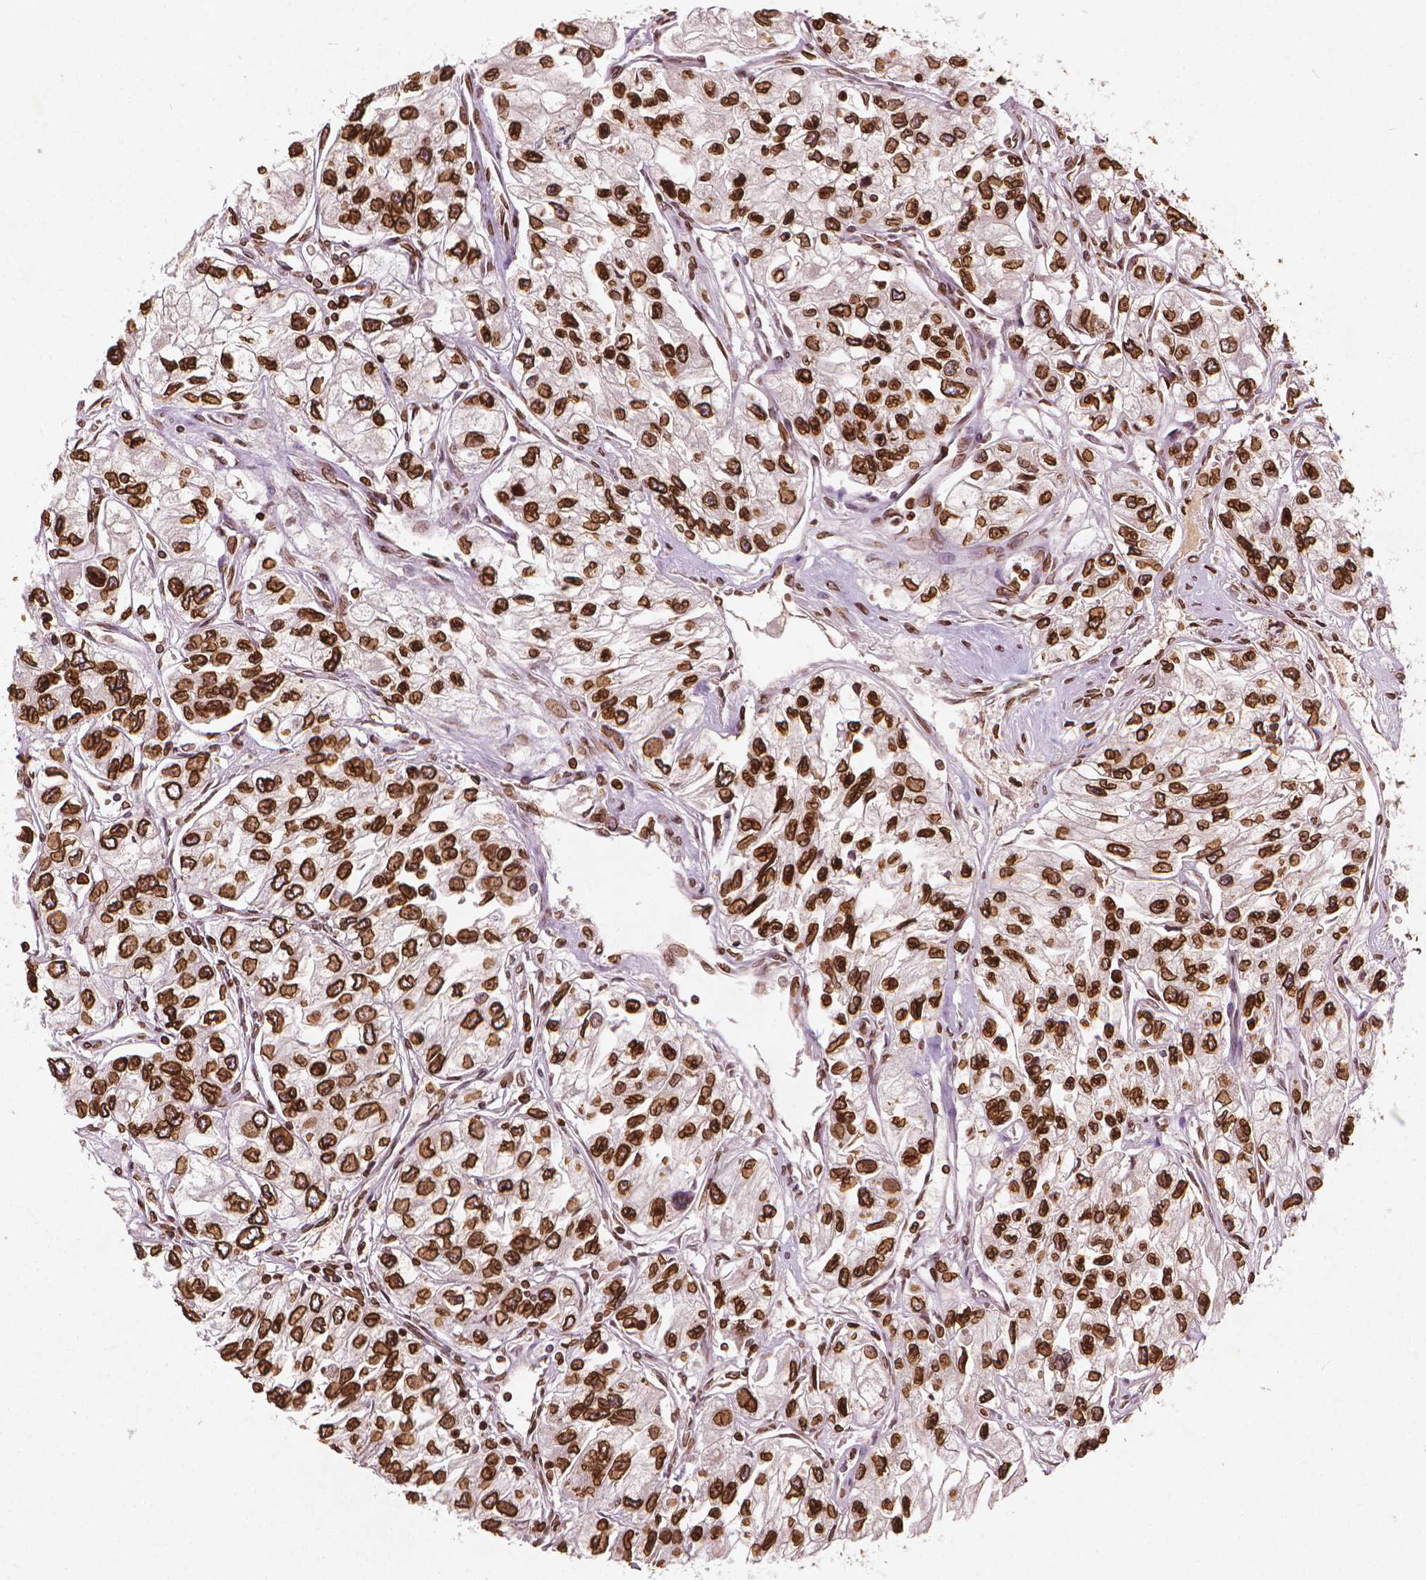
{"staining": {"intensity": "strong", "quantity": ">75%", "location": "cytoplasmic/membranous,nuclear"}, "tissue": "renal cancer", "cell_type": "Tumor cells", "image_type": "cancer", "snomed": [{"axis": "morphology", "description": "Adenocarcinoma, NOS"}, {"axis": "topography", "description": "Kidney"}], "caption": "Brown immunohistochemical staining in human adenocarcinoma (renal) displays strong cytoplasmic/membranous and nuclear expression in about >75% of tumor cells. The protein is shown in brown color, while the nuclei are stained blue.", "gene": "LMNB1", "patient": {"sex": "female", "age": 59}}